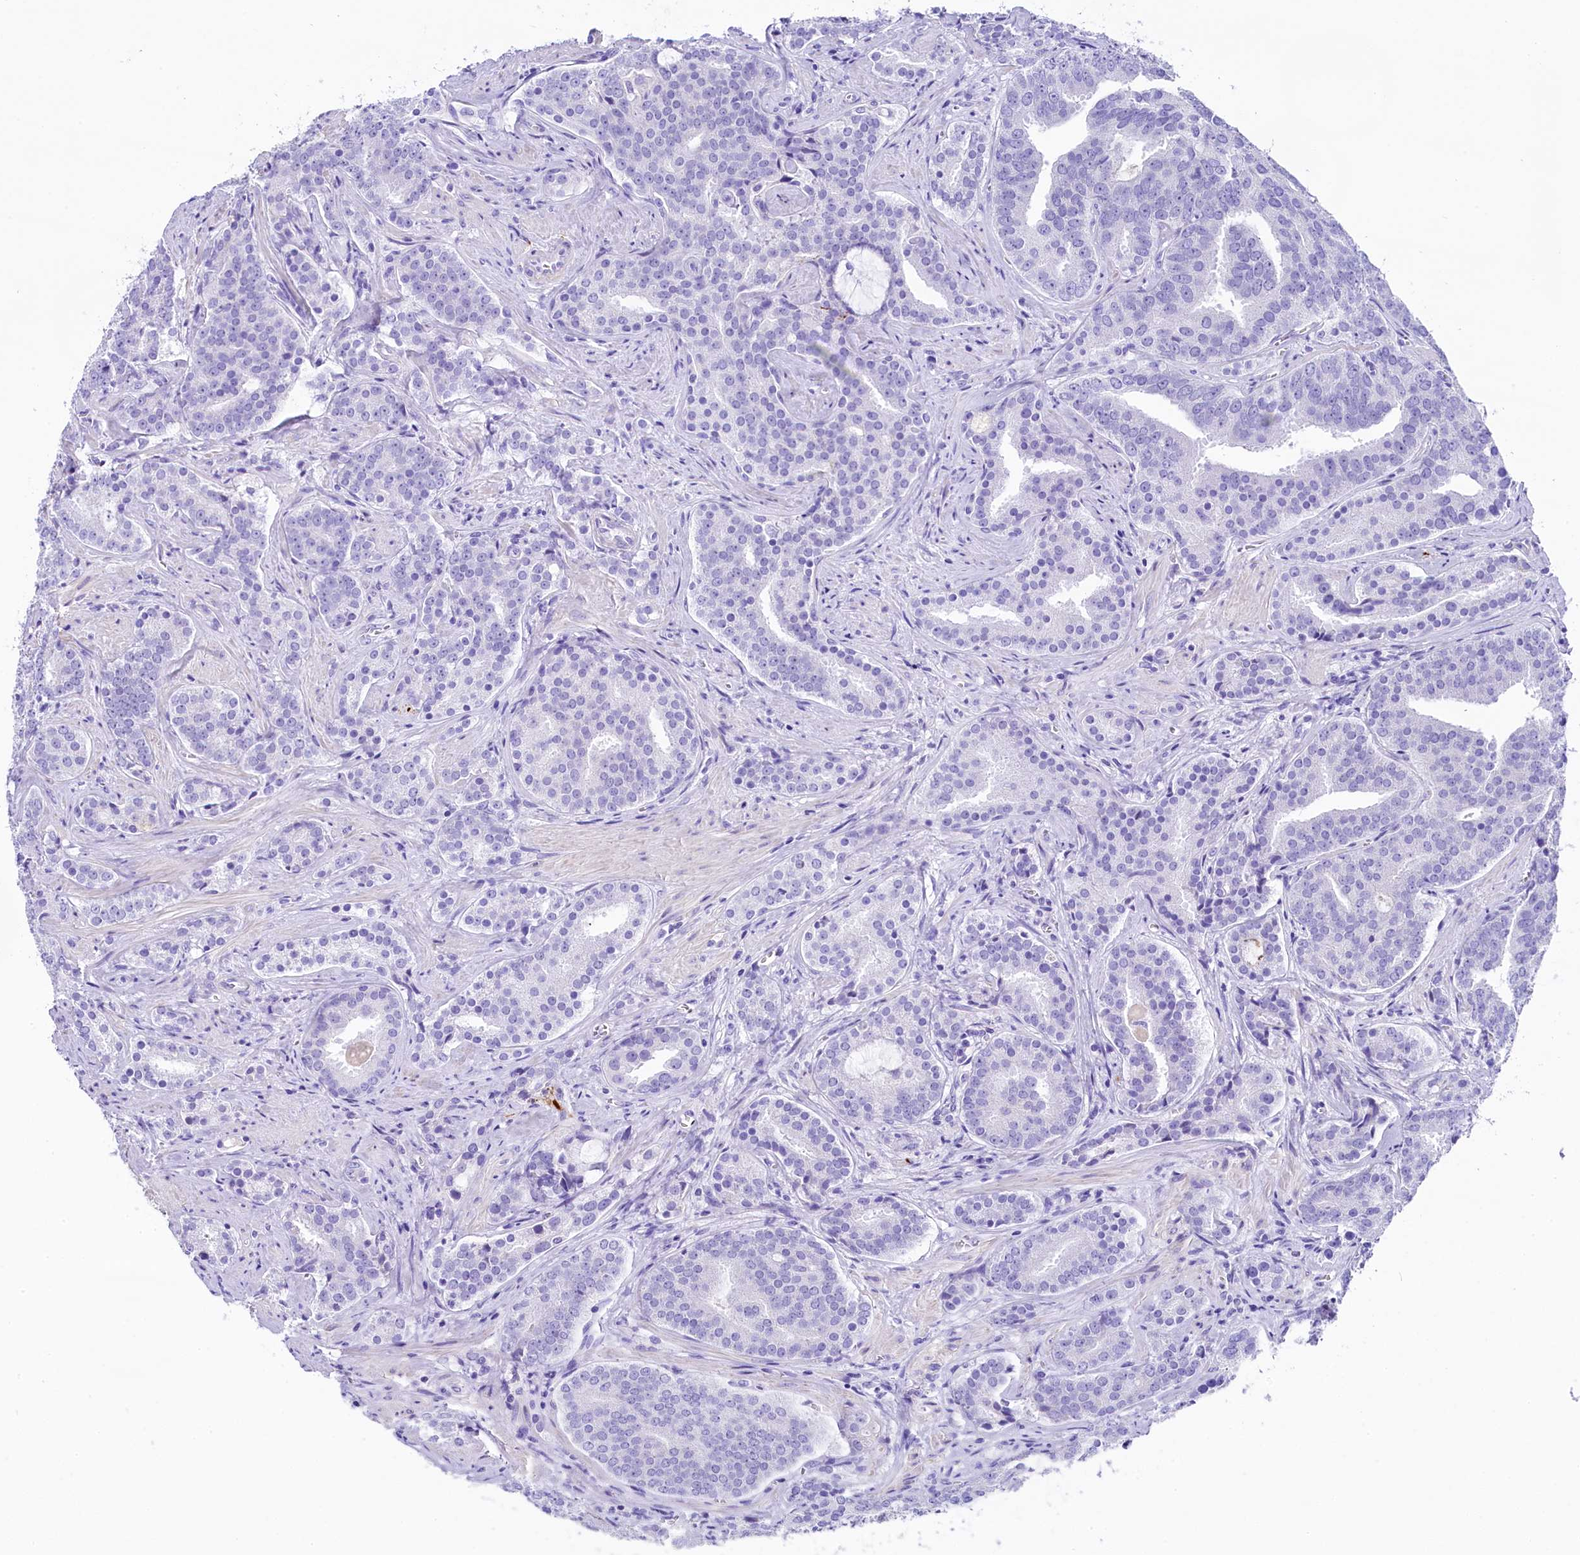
{"staining": {"intensity": "negative", "quantity": "none", "location": "none"}, "tissue": "prostate cancer", "cell_type": "Tumor cells", "image_type": "cancer", "snomed": [{"axis": "morphology", "description": "Adenocarcinoma, High grade"}, {"axis": "topography", "description": "Prostate"}], "caption": "An immunohistochemistry photomicrograph of adenocarcinoma (high-grade) (prostate) is shown. There is no staining in tumor cells of adenocarcinoma (high-grade) (prostate).", "gene": "SKIDA1", "patient": {"sex": "male", "age": 55}}